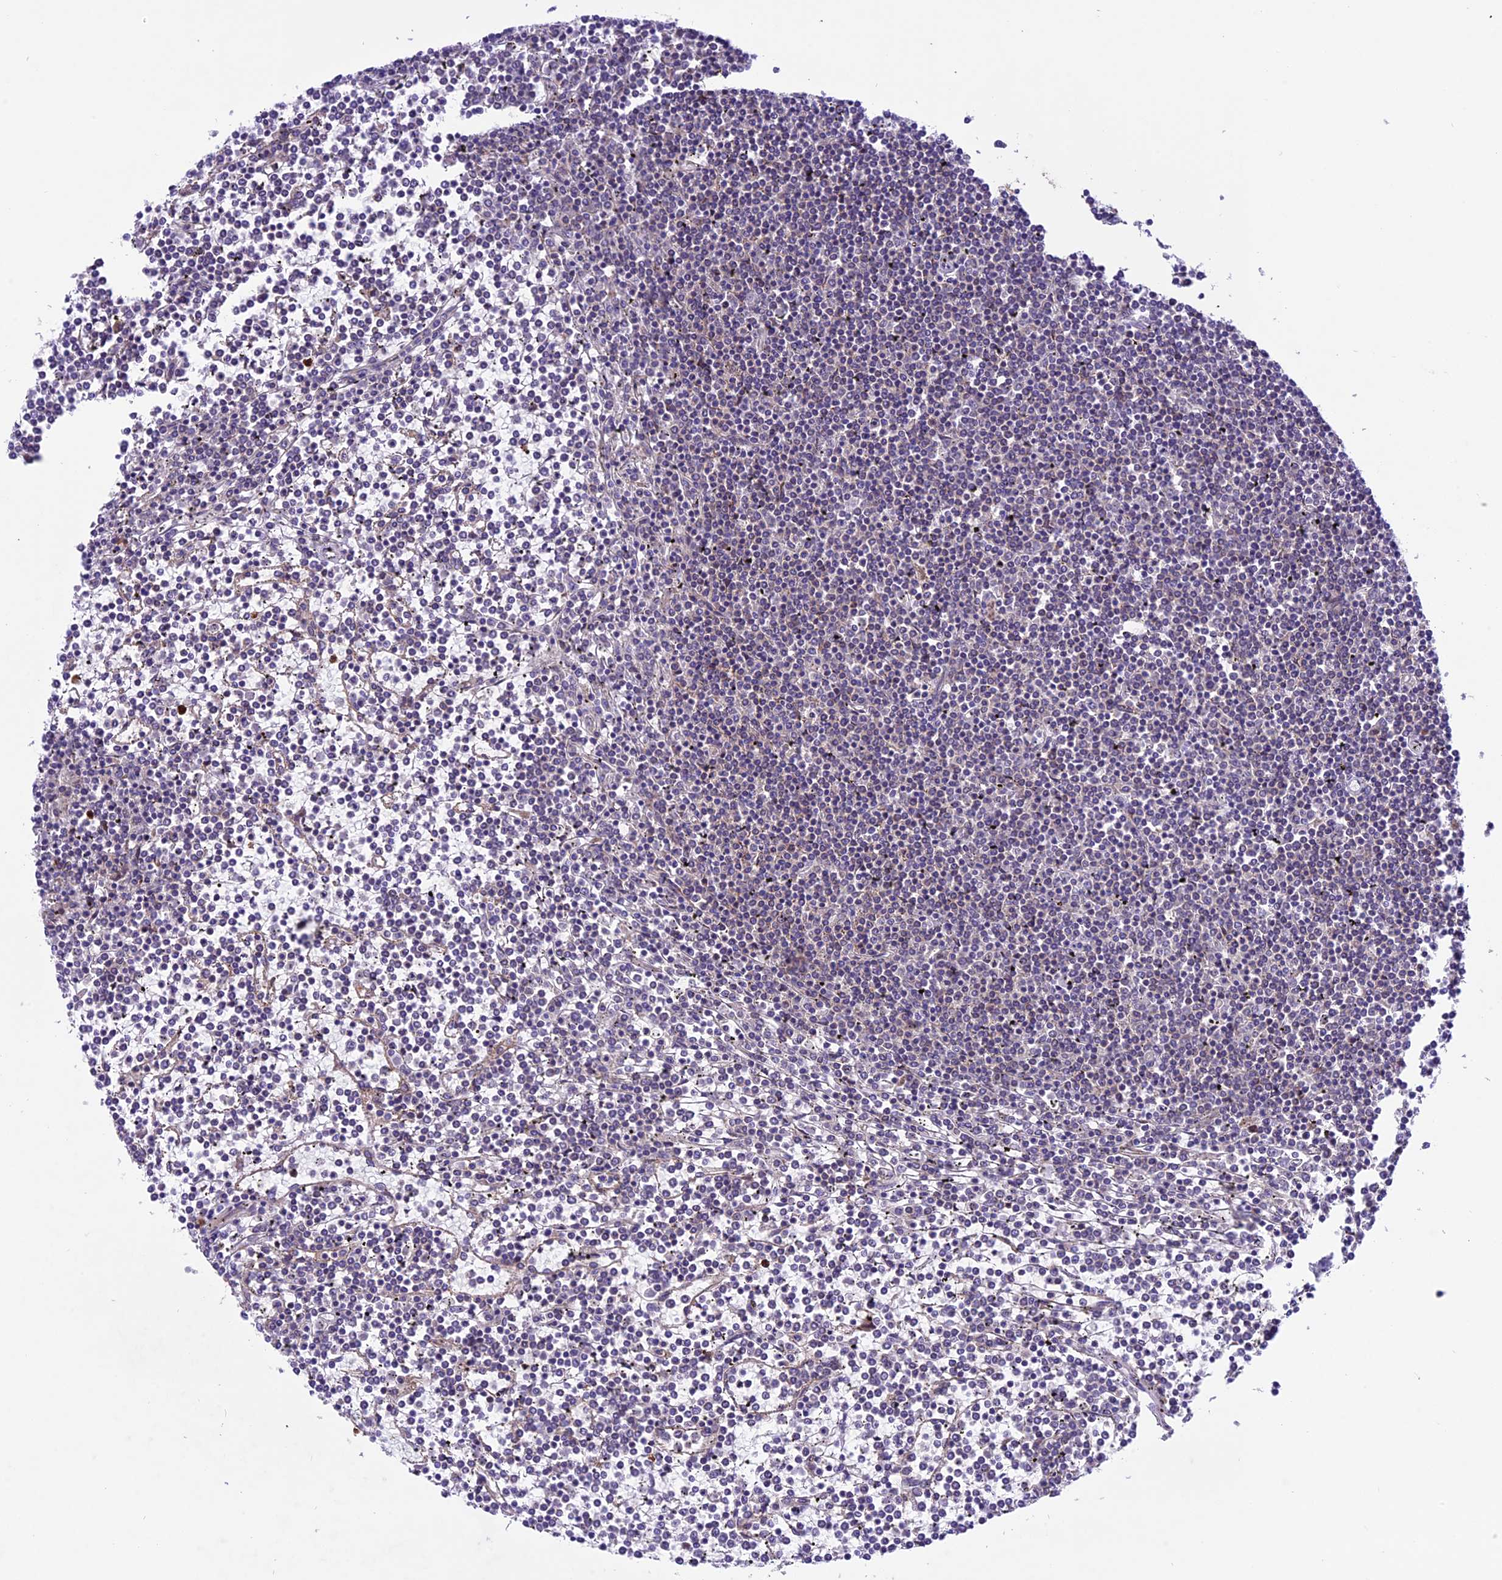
{"staining": {"intensity": "negative", "quantity": "none", "location": "none"}, "tissue": "lymphoma", "cell_type": "Tumor cells", "image_type": "cancer", "snomed": [{"axis": "morphology", "description": "Malignant lymphoma, non-Hodgkin's type, Low grade"}, {"axis": "topography", "description": "Spleen"}], "caption": "Tumor cells show no significant expression in low-grade malignant lymphoma, non-Hodgkin's type. Nuclei are stained in blue.", "gene": "SPRED1", "patient": {"sex": "female", "age": 19}}